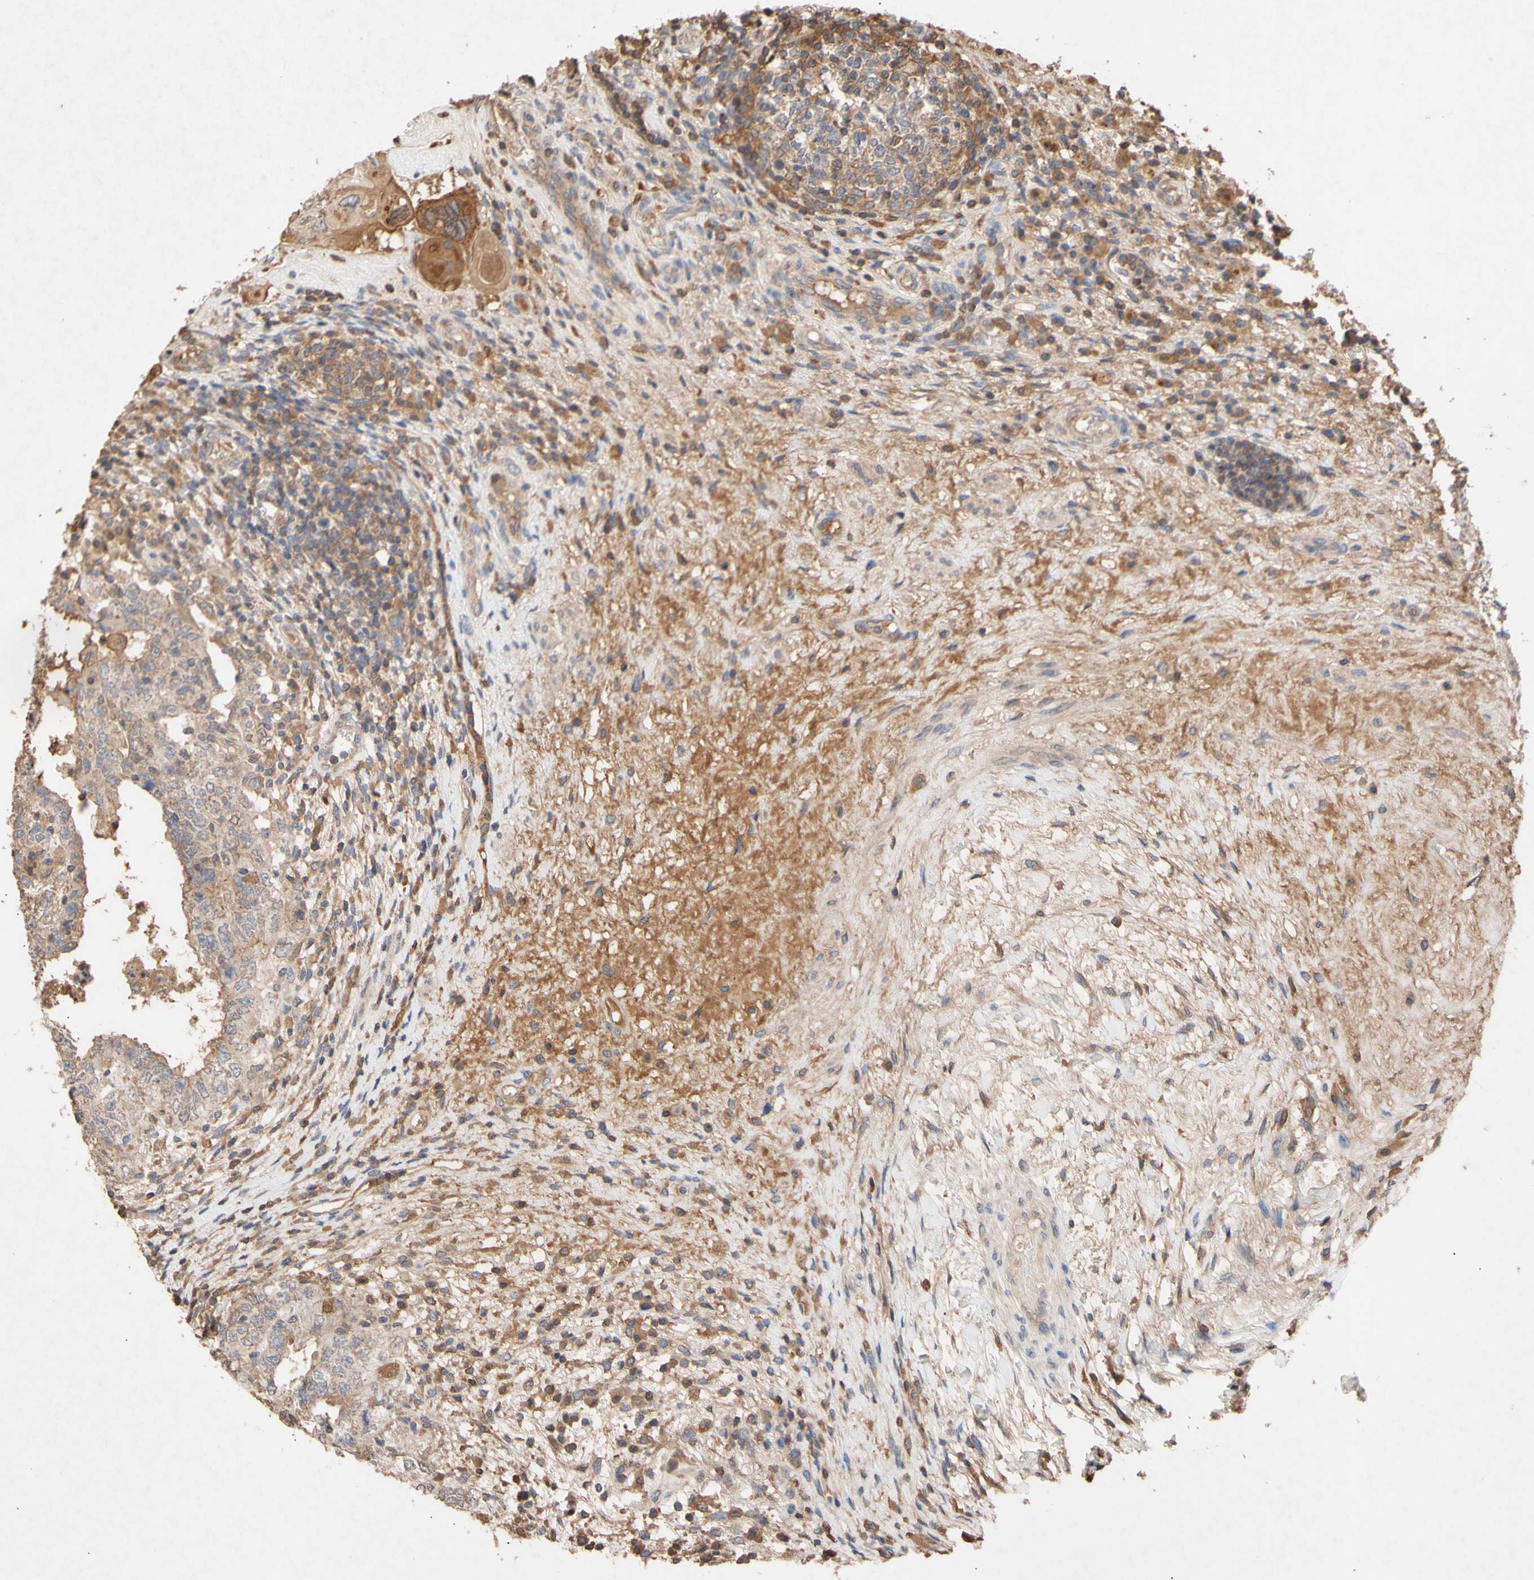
{"staining": {"intensity": "weak", "quantity": ">75%", "location": "cytoplasmic/membranous"}, "tissue": "testis cancer", "cell_type": "Tumor cells", "image_type": "cancer", "snomed": [{"axis": "morphology", "description": "Carcinoma, Embryonal, NOS"}, {"axis": "topography", "description": "Testis"}], "caption": "Protein expression analysis of human testis cancer (embryonal carcinoma) reveals weak cytoplasmic/membranous positivity in approximately >75% of tumor cells.", "gene": "NECTIN3", "patient": {"sex": "male", "age": 26}}